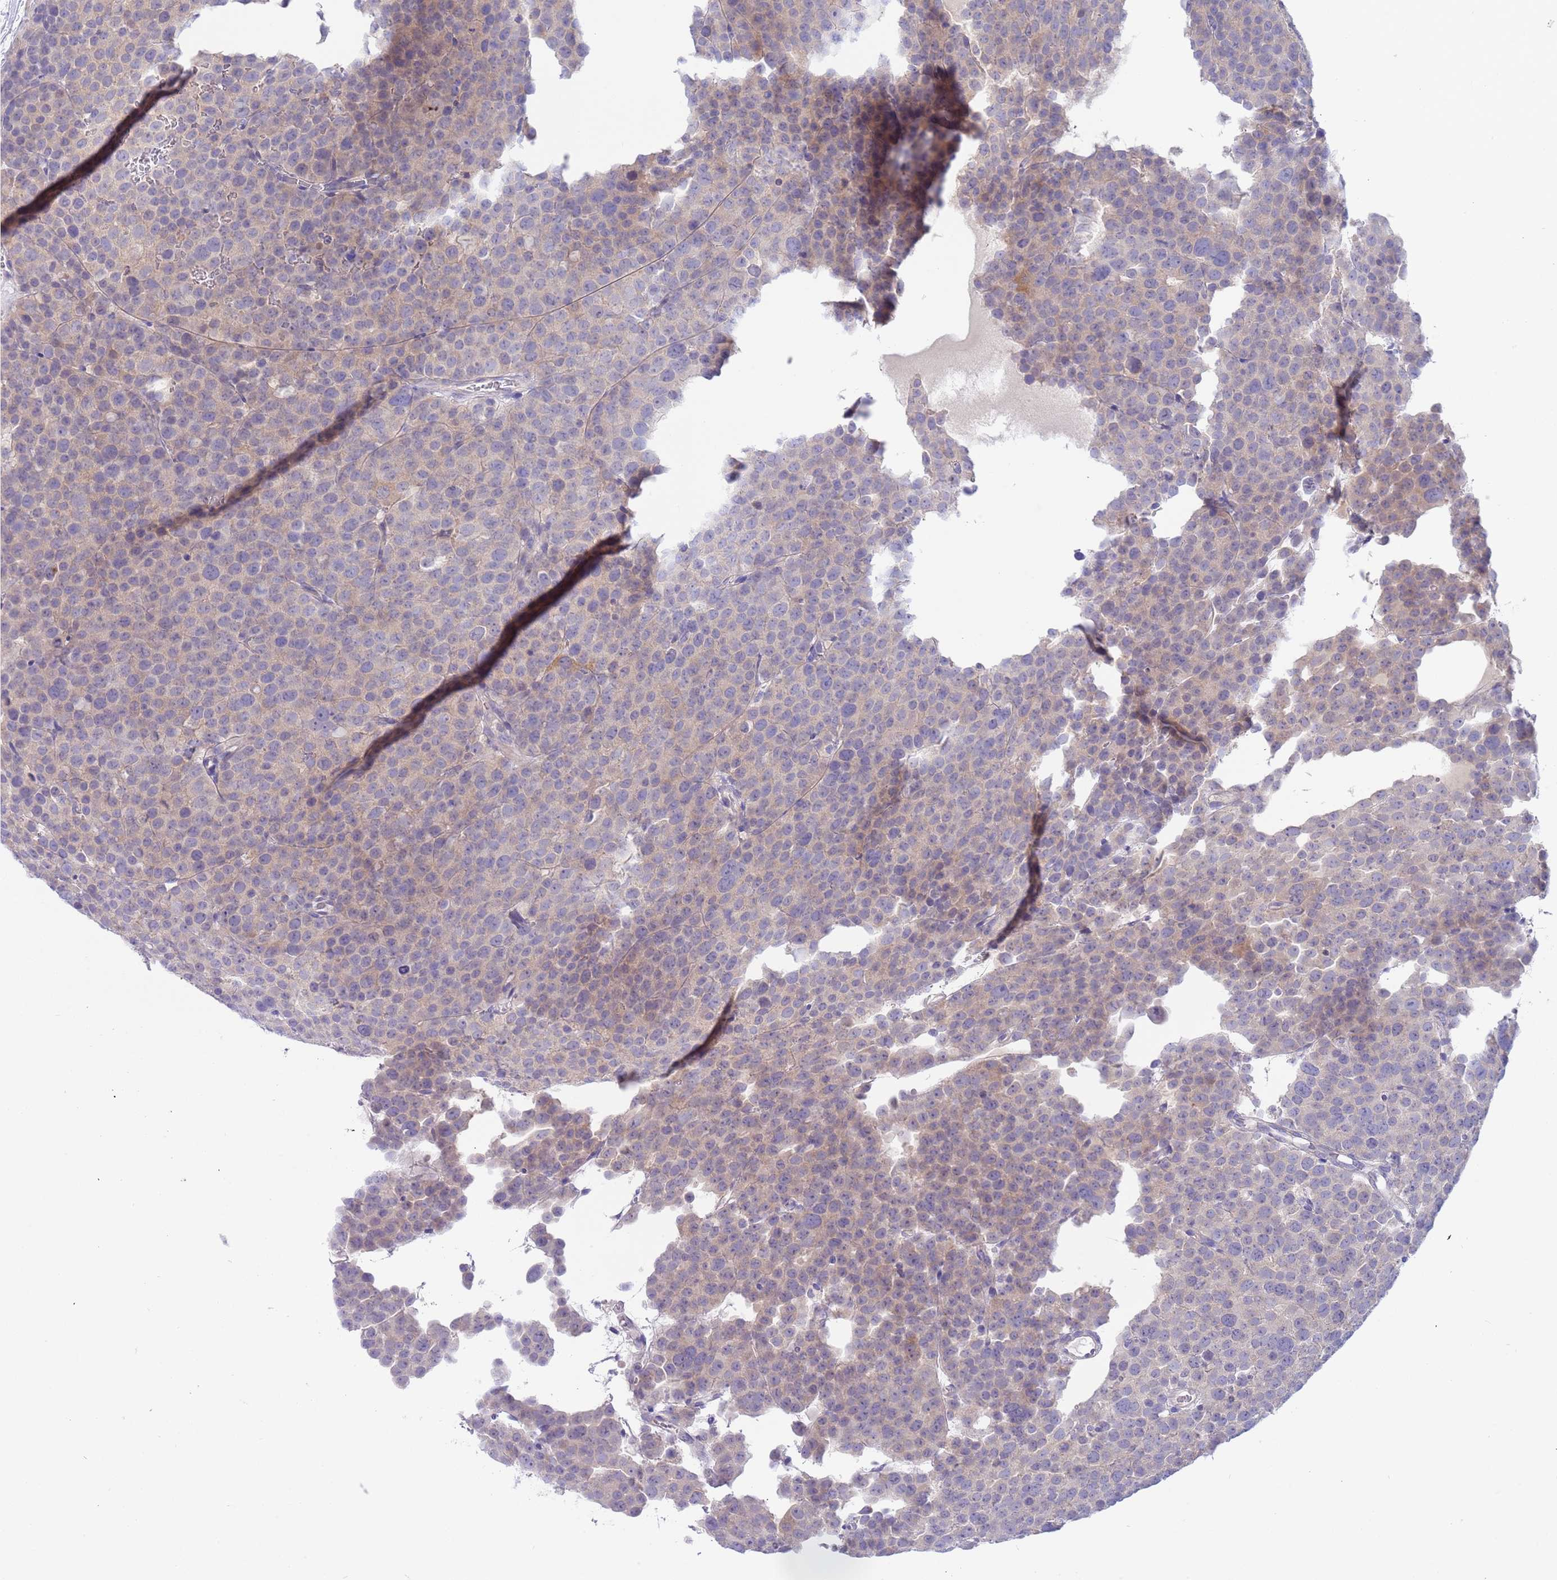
{"staining": {"intensity": "weak", "quantity": "25%-75%", "location": "cytoplasmic/membranous"}, "tissue": "testis cancer", "cell_type": "Tumor cells", "image_type": "cancer", "snomed": [{"axis": "morphology", "description": "Seminoma, NOS"}, {"axis": "topography", "description": "Testis"}], "caption": "DAB (3,3'-diaminobenzidine) immunohistochemical staining of testis cancer demonstrates weak cytoplasmic/membranous protein expression in approximately 25%-75% of tumor cells.", "gene": "TYW1", "patient": {"sex": "male", "age": 71}}